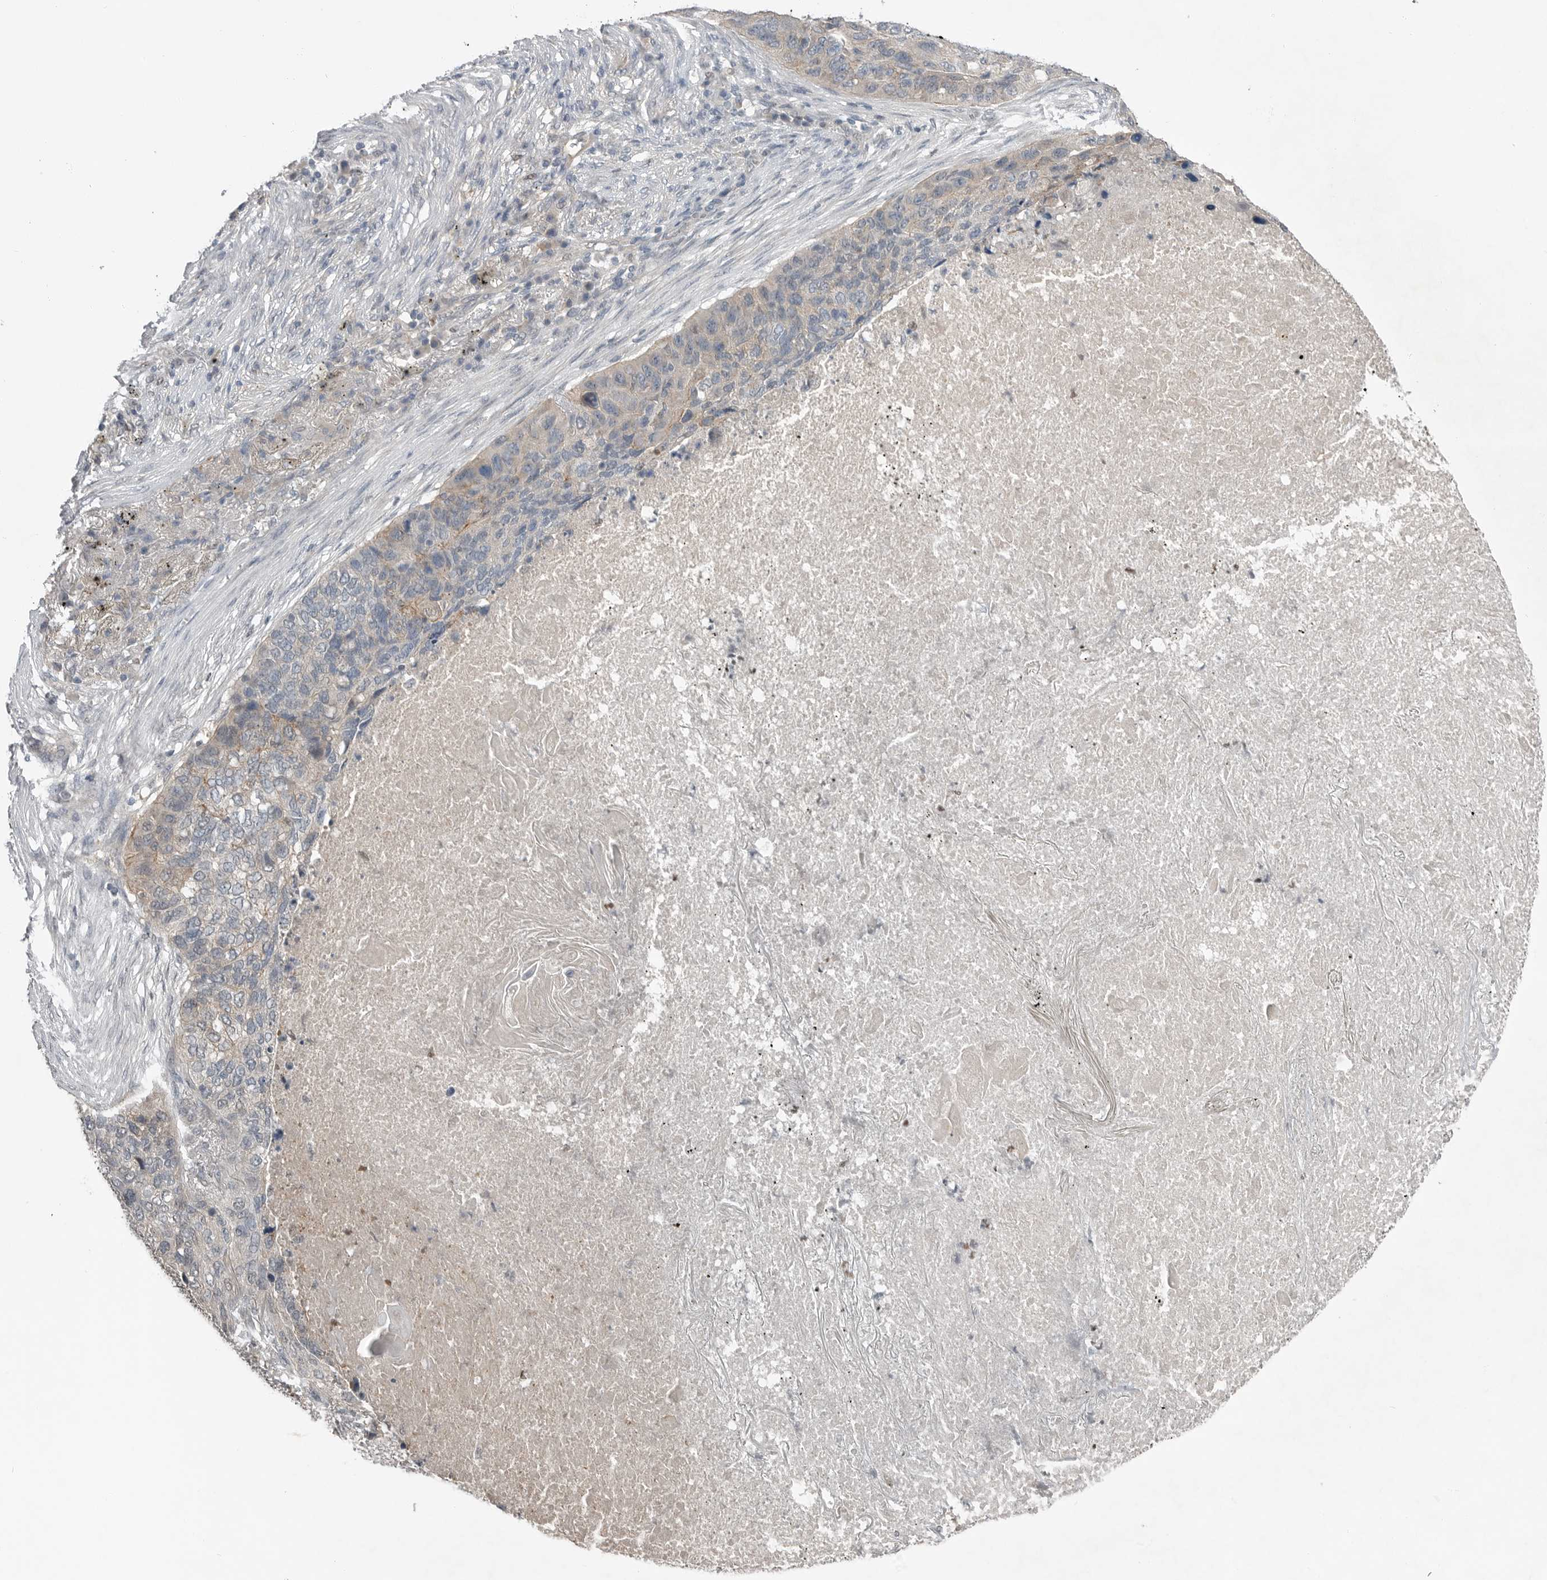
{"staining": {"intensity": "moderate", "quantity": "<25%", "location": "cytoplasmic/membranous"}, "tissue": "lung cancer", "cell_type": "Tumor cells", "image_type": "cancer", "snomed": [{"axis": "morphology", "description": "Squamous cell carcinoma, NOS"}, {"axis": "topography", "description": "Lung"}], "caption": "Squamous cell carcinoma (lung) was stained to show a protein in brown. There is low levels of moderate cytoplasmic/membranous positivity in about <25% of tumor cells.", "gene": "MFAP3L", "patient": {"sex": "female", "age": 63}}